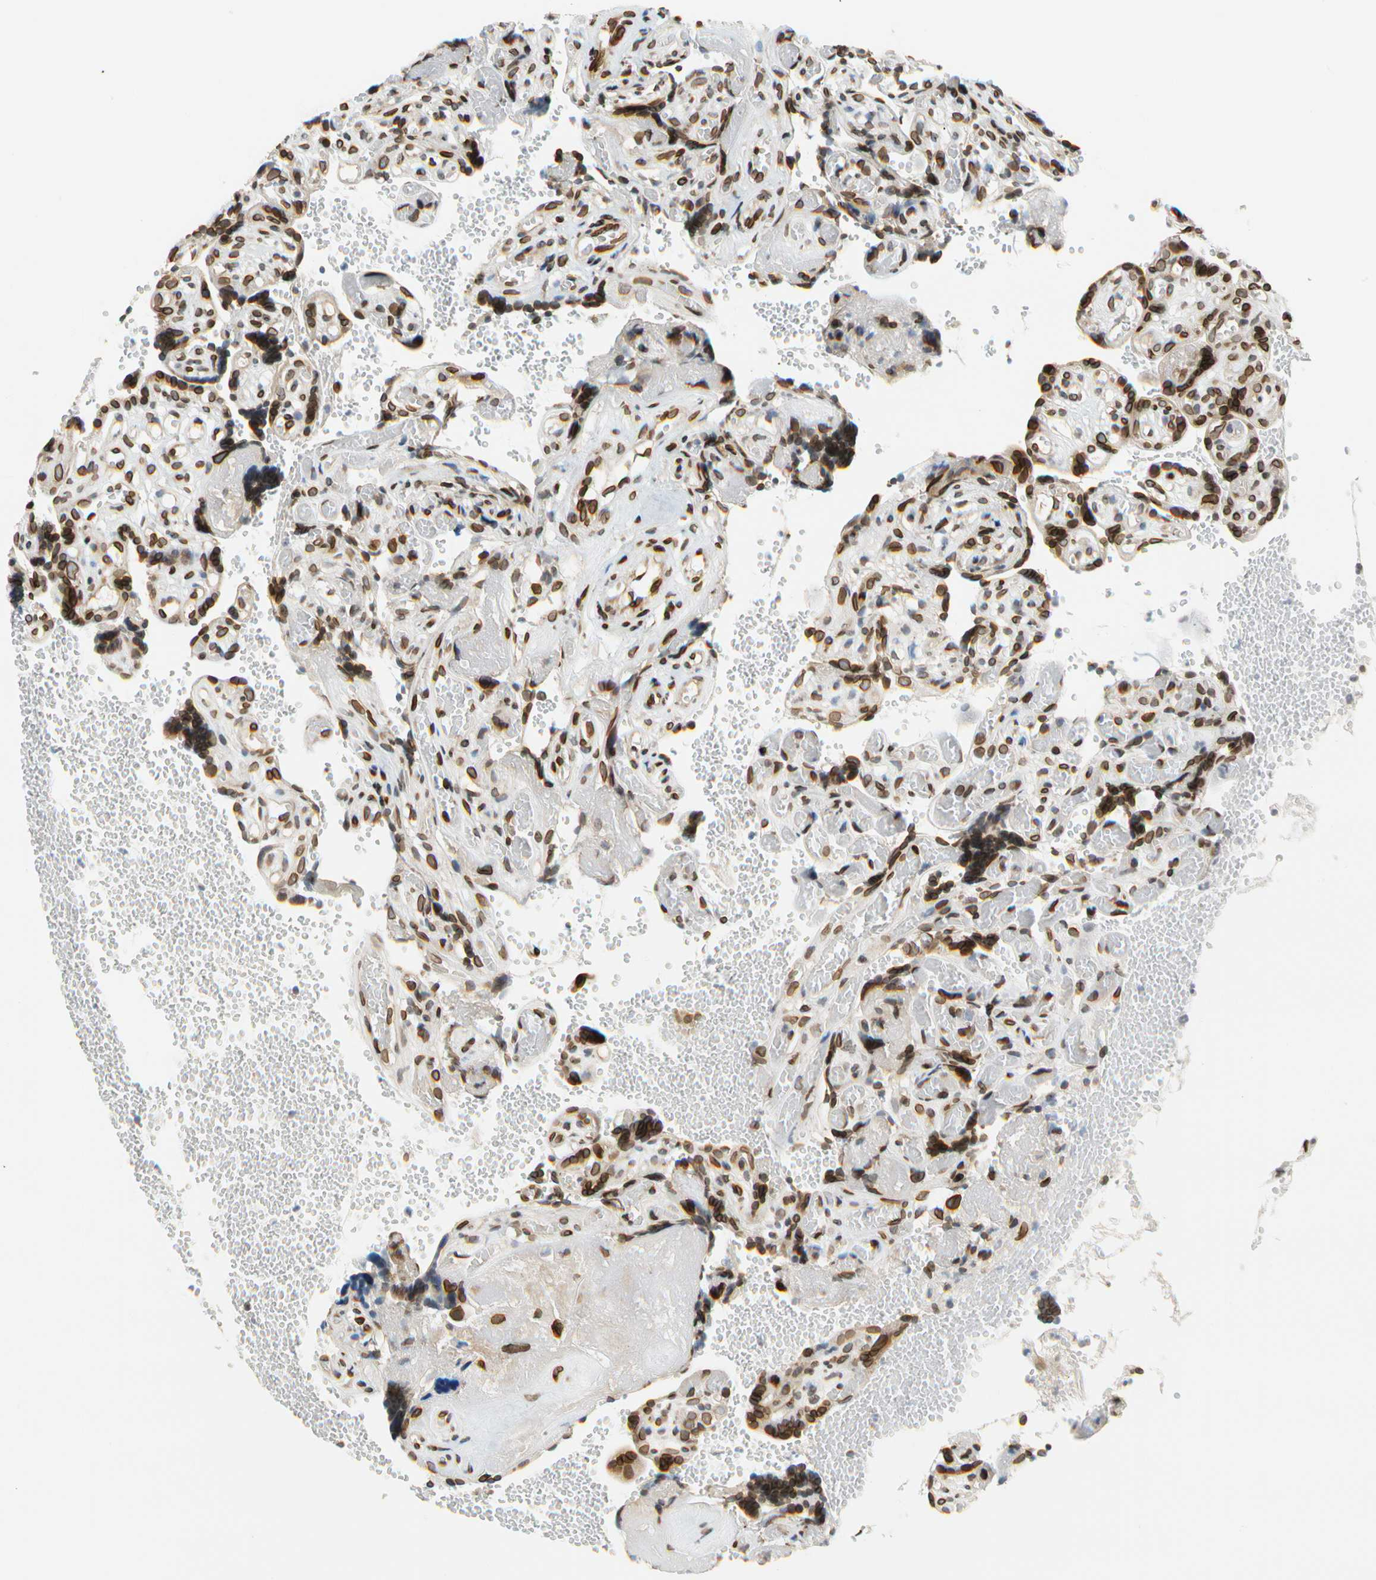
{"staining": {"intensity": "strong", "quantity": ">75%", "location": "cytoplasmic/membranous,nuclear"}, "tissue": "placenta", "cell_type": "Decidual cells", "image_type": "normal", "snomed": [{"axis": "morphology", "description": "Normal tissue, NOS"}, {"axis": "topography", "description": "Placenta"}], "caption": "Protein expression analysis of unremarkable placenta reveals strong cytoplasmic/membranous,nuclear positivity in about >75% of decidual cells. (DAB (3,3'-diaminobenzidine) IHC, brown staining for protein, blue staining for nuclei).", "gene": "SUN1", "patient": {"sex": "female", "age": 30}}